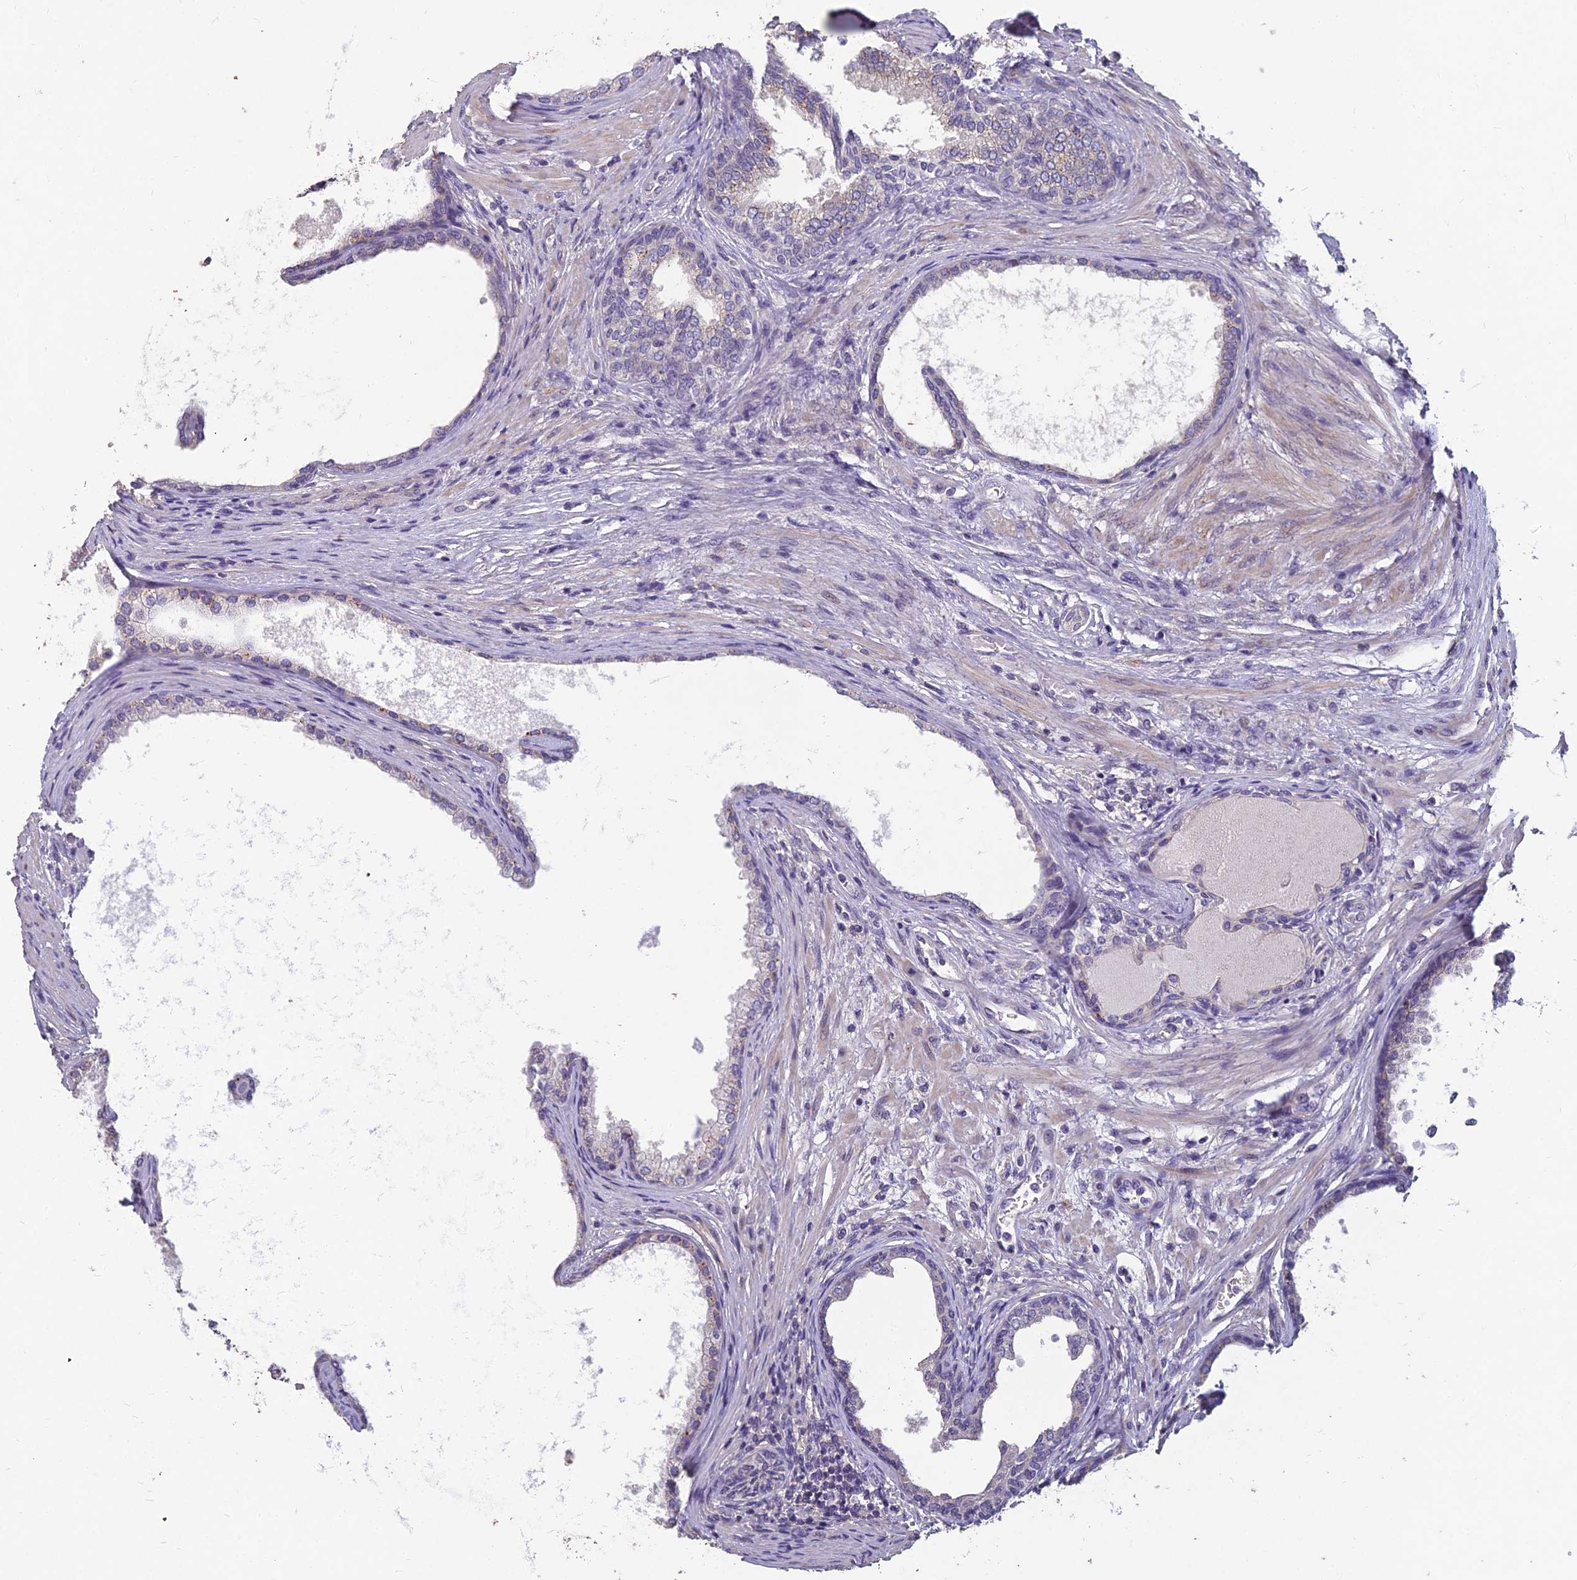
{"staining": {"intensity": "moderate", "quantity": "25%-75%", "location": "cytoplasmic/membranous"}, "tissue": "prostate", "cell_type": "Glandular cells", "image_type": "normal", "snomed": [{"axis": "morphology", "description": "Normal tissue, NOS"}, {"axis": "topography", "description": "Prostate"}], "caption": "Prostate stained with immunohistochemistry reveals moderate cytoplasmic/membranous expression in about 25%-75% of glandular cells.", "gene": "CEACAM16", "patient": {"sex": "male", "age": 76}}